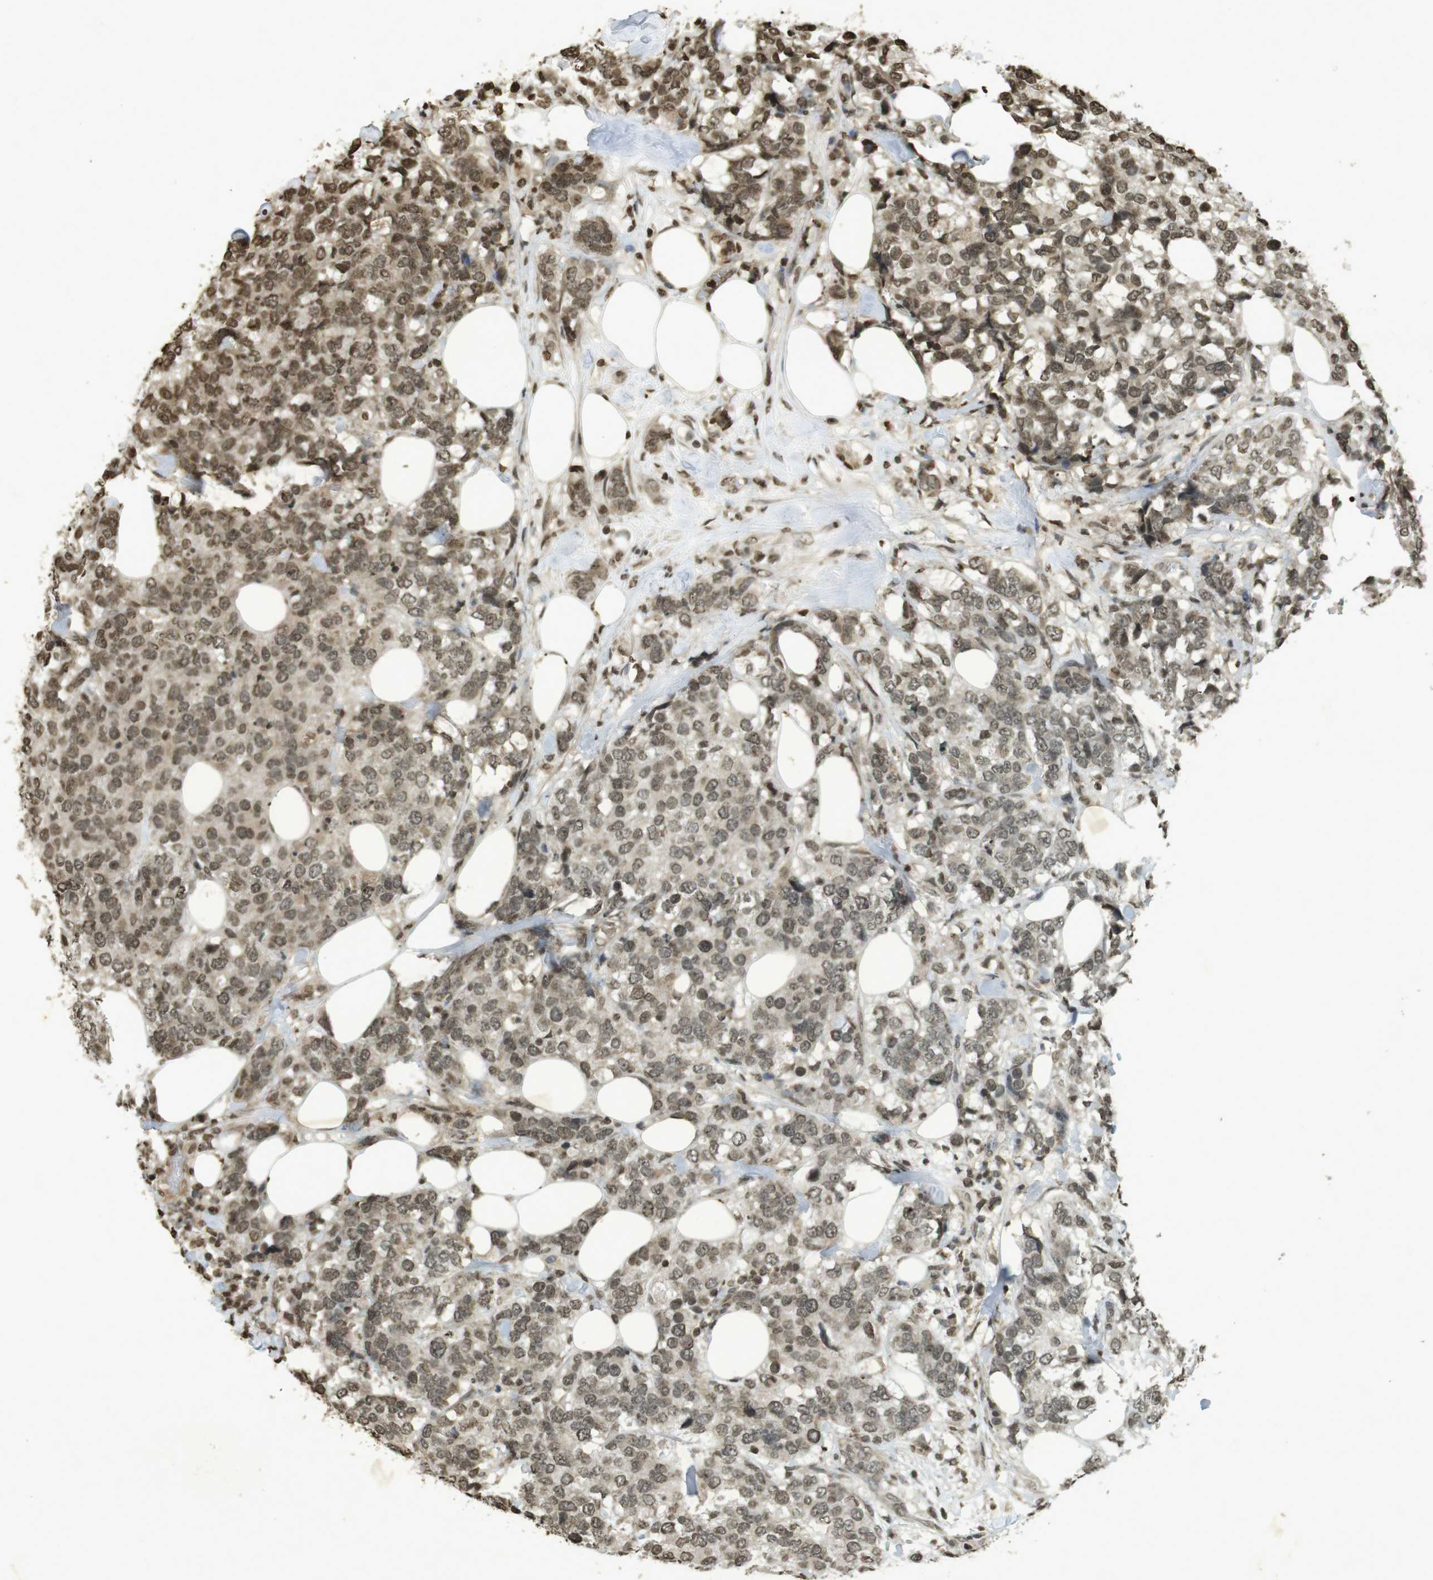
{"staining": {"intensity": "moderate", "quantity": ">75%", "location": "cytoplasmic/membranous,nuclear"}, "tissue": "breast cancer", "cell_type": "Tumor cells", "image_type": "cancer", "snomed": [{"axis": "morphology", "description": "Lobular carcinoma"}, {"axis": "topography", "description": "Breast"}], "caption": "A photomicrograph showing moderate cytoplasmic/membranous and nuclear positivity in about >75% of tumor cells in breast cancer, as visualized by brown immunohistochemical staining.", "gene": "ORC4", "patient": {"sex": "female", "age": 59}}